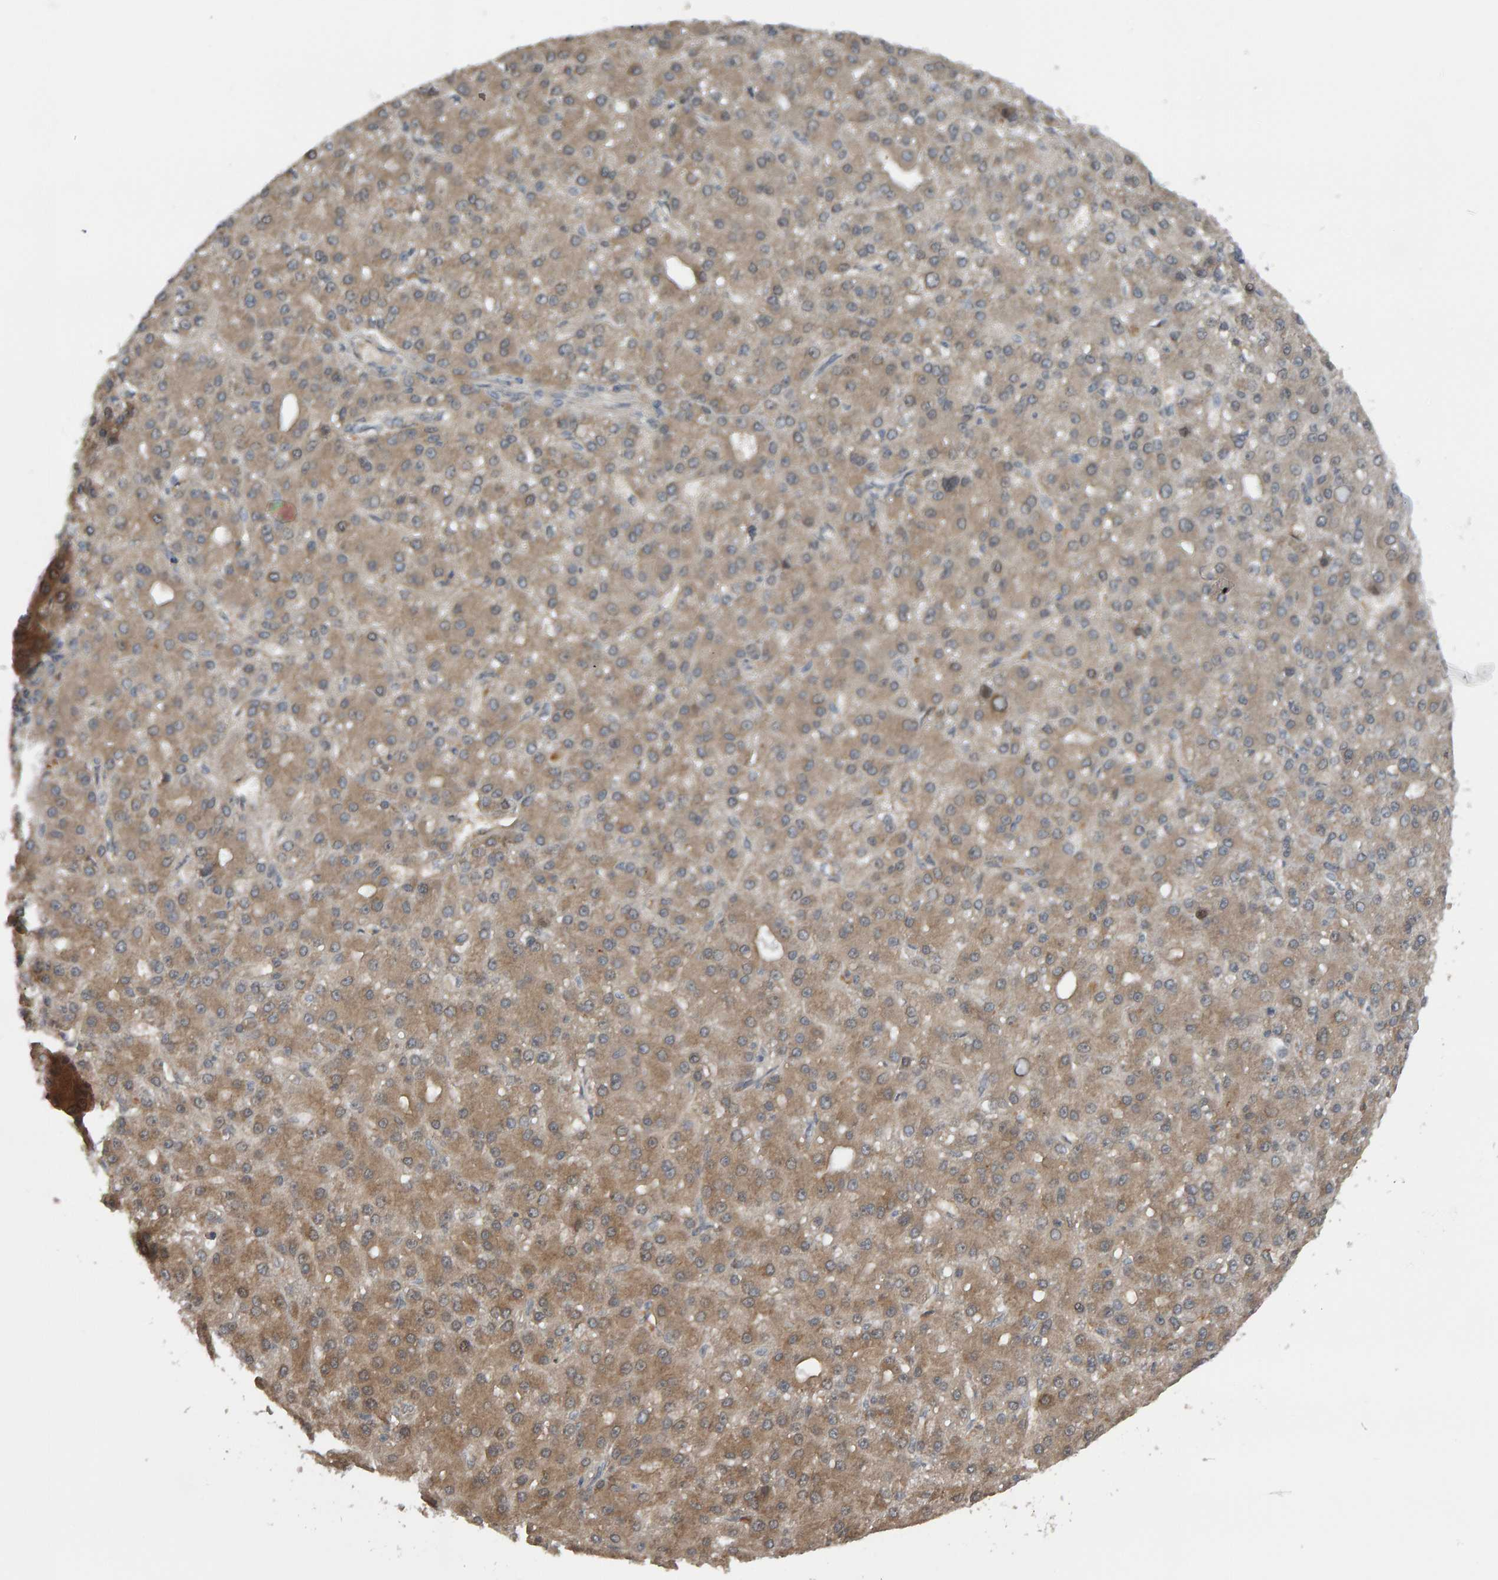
{"staining": {"intensity": "moderate", "quantity": "25%-75%", "location": "cytoplasmic/membranous"}, "tissue": "liver cancer", "cell_type": "Tumor cells", "image_type": "cancer", "snomed": [{"axis": "morphology", "description": "Carcinoma, Hepatocellular, NOS"}, {"axis": "topography", "description": "Liver"}], "caption": "This is a micrograph of immunohistochemistry staining of hepatocellular carcinoma (liver), which shows moderate expression in the cytoplasmic/membranous of tumor cells.", "gene": "COASY", "patient": {"sex": "male", "age": 67}}